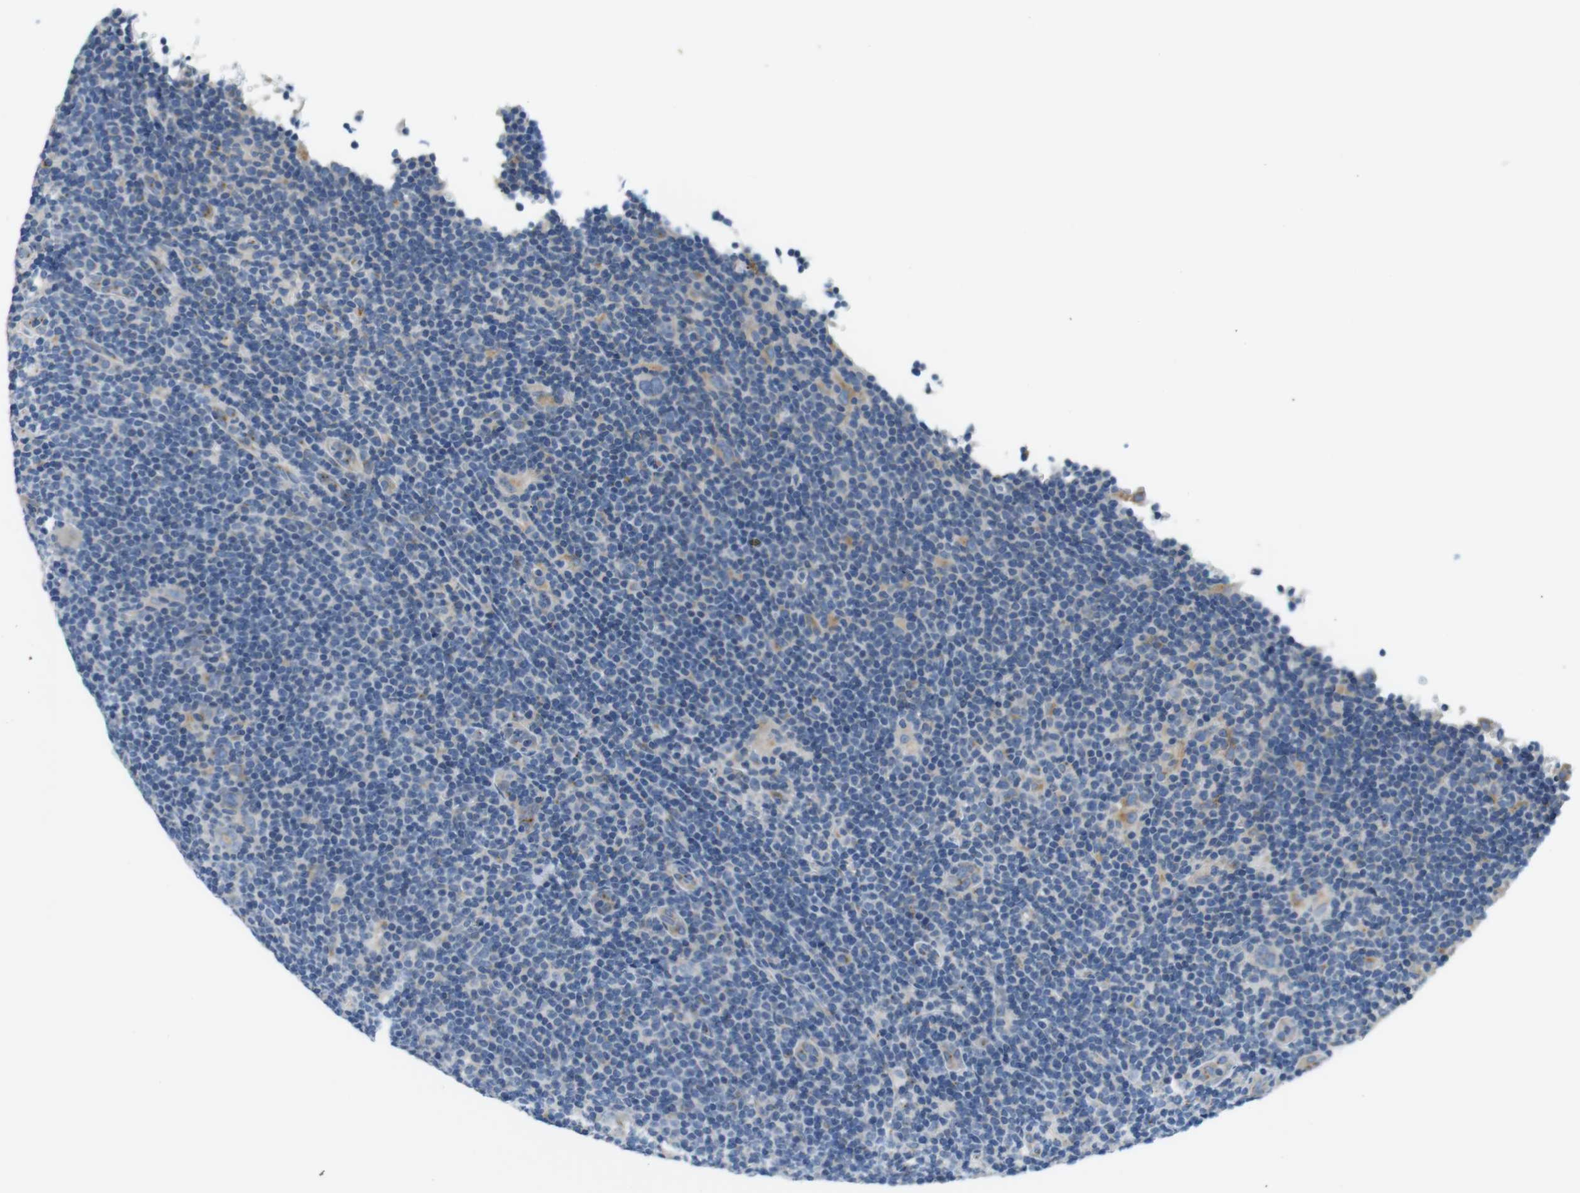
{"staining": {"intensity": "moderate", "quantity": "<25%", "location": "cytoplasmic/membranous"}, "tissue": "lymphoma", "cell_type": "Tumor cells", "image_type": "cancer", "snomed": [{"axis": "morphology", "description": "Hodgkin's disease, NOS"}, {"axis": "topography", "description": "Lymph node"}], "caption": "A brown stain highlights moderate cytoplasmic/membranous positivity of a protein in lymphoma tumor cells.", "gene": "UNC5CL", "patient": {"sex": "female", "age": 57}}